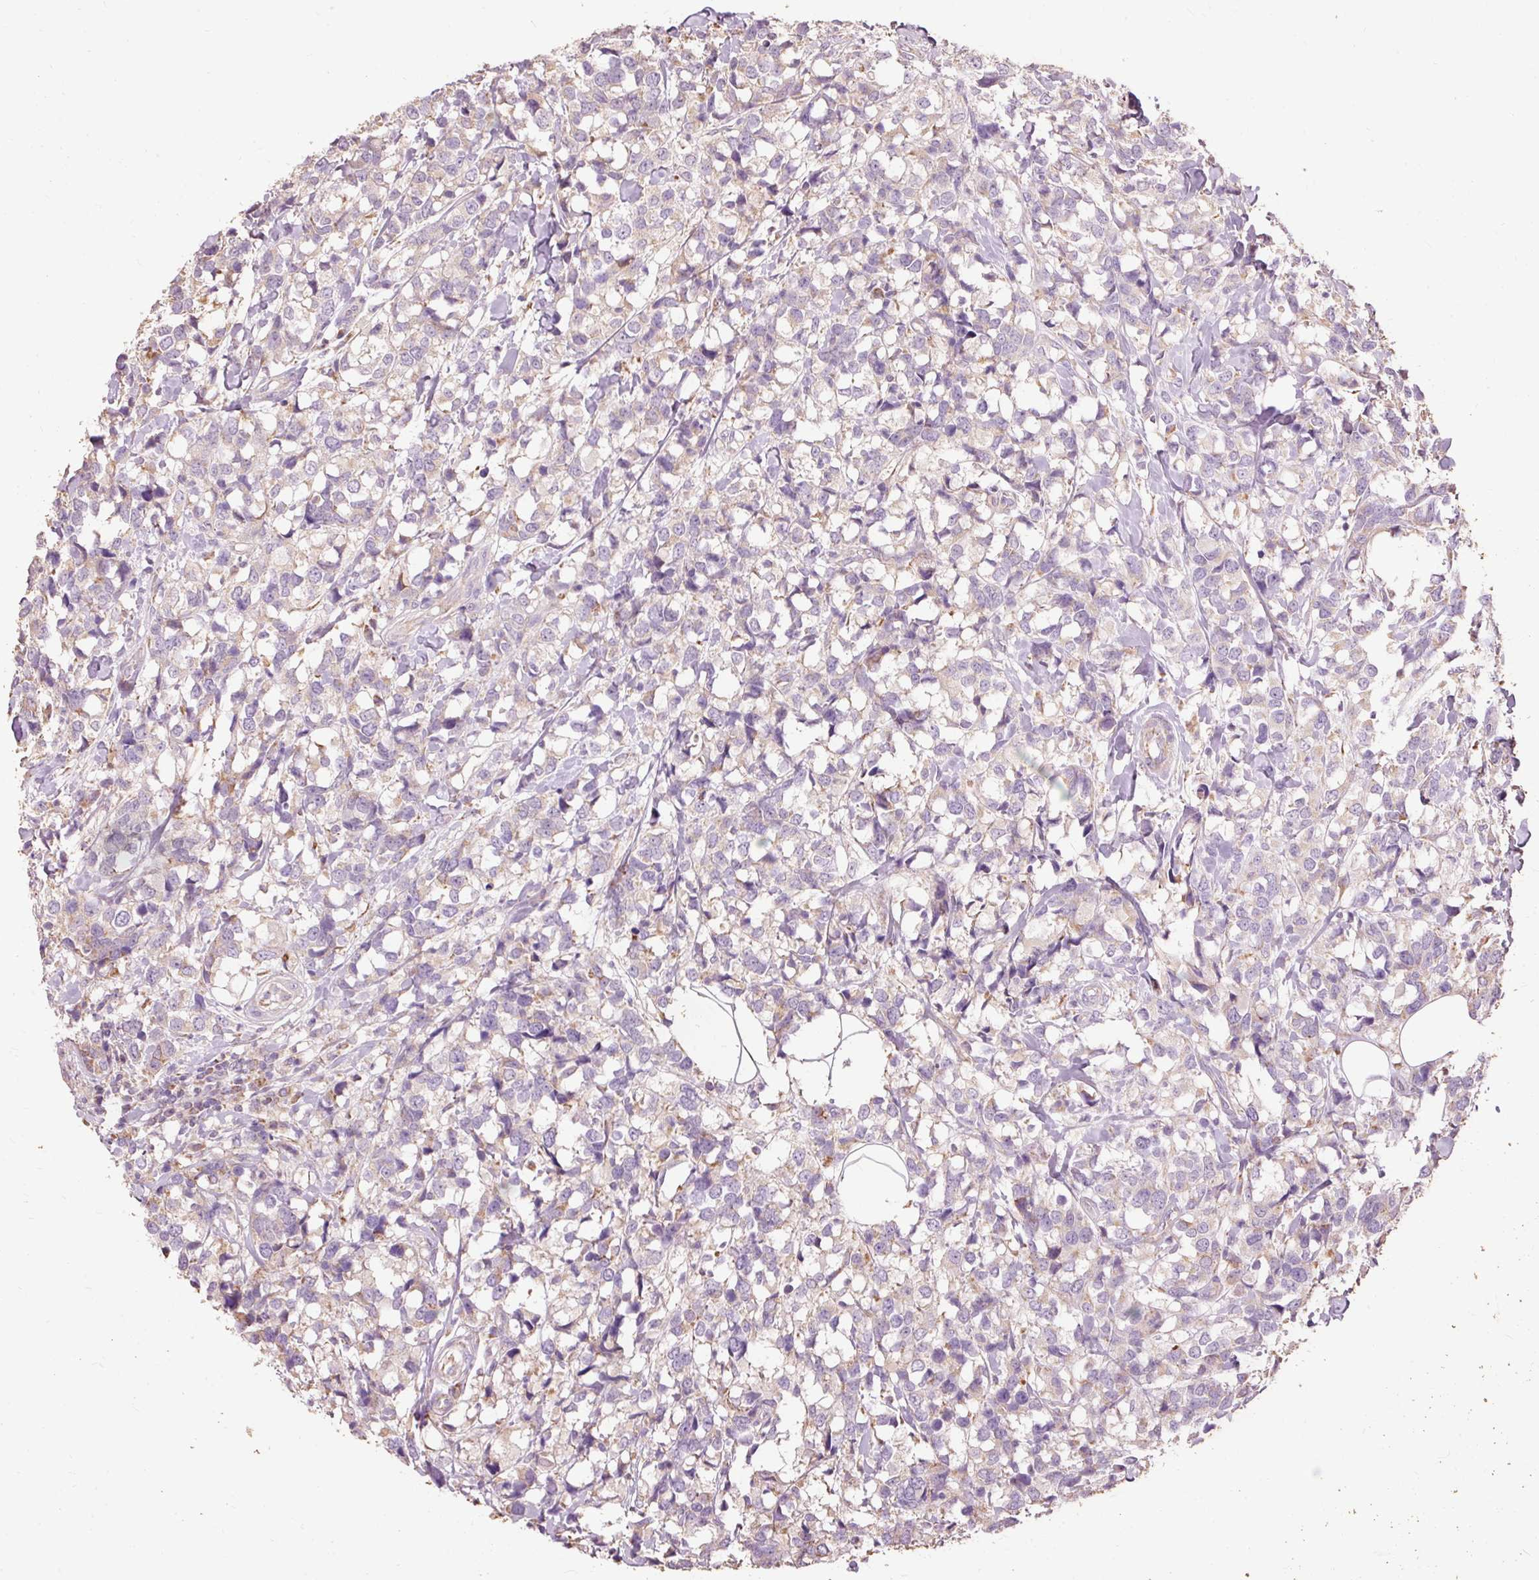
{"staining": {"intensity": "moderate", "quantity": "<25%", "location": "cytoplasmic/membranous"}, "tissue": "breast cancer", "cell_type": "Tumor cells", "image_type": "cancer", "snomed": [{"axis": "morphology", "description": "Lobular carcinoma"}, {"axis": "topography", "description": "Breast"}], "caption": "Moderate cytoplasmic/membranous protein positivity is appreciated in approximately <25% of tumor cells in breast cancer.", "gene": "PRDX5", "patient": {"sex": "female", "age": 59}}